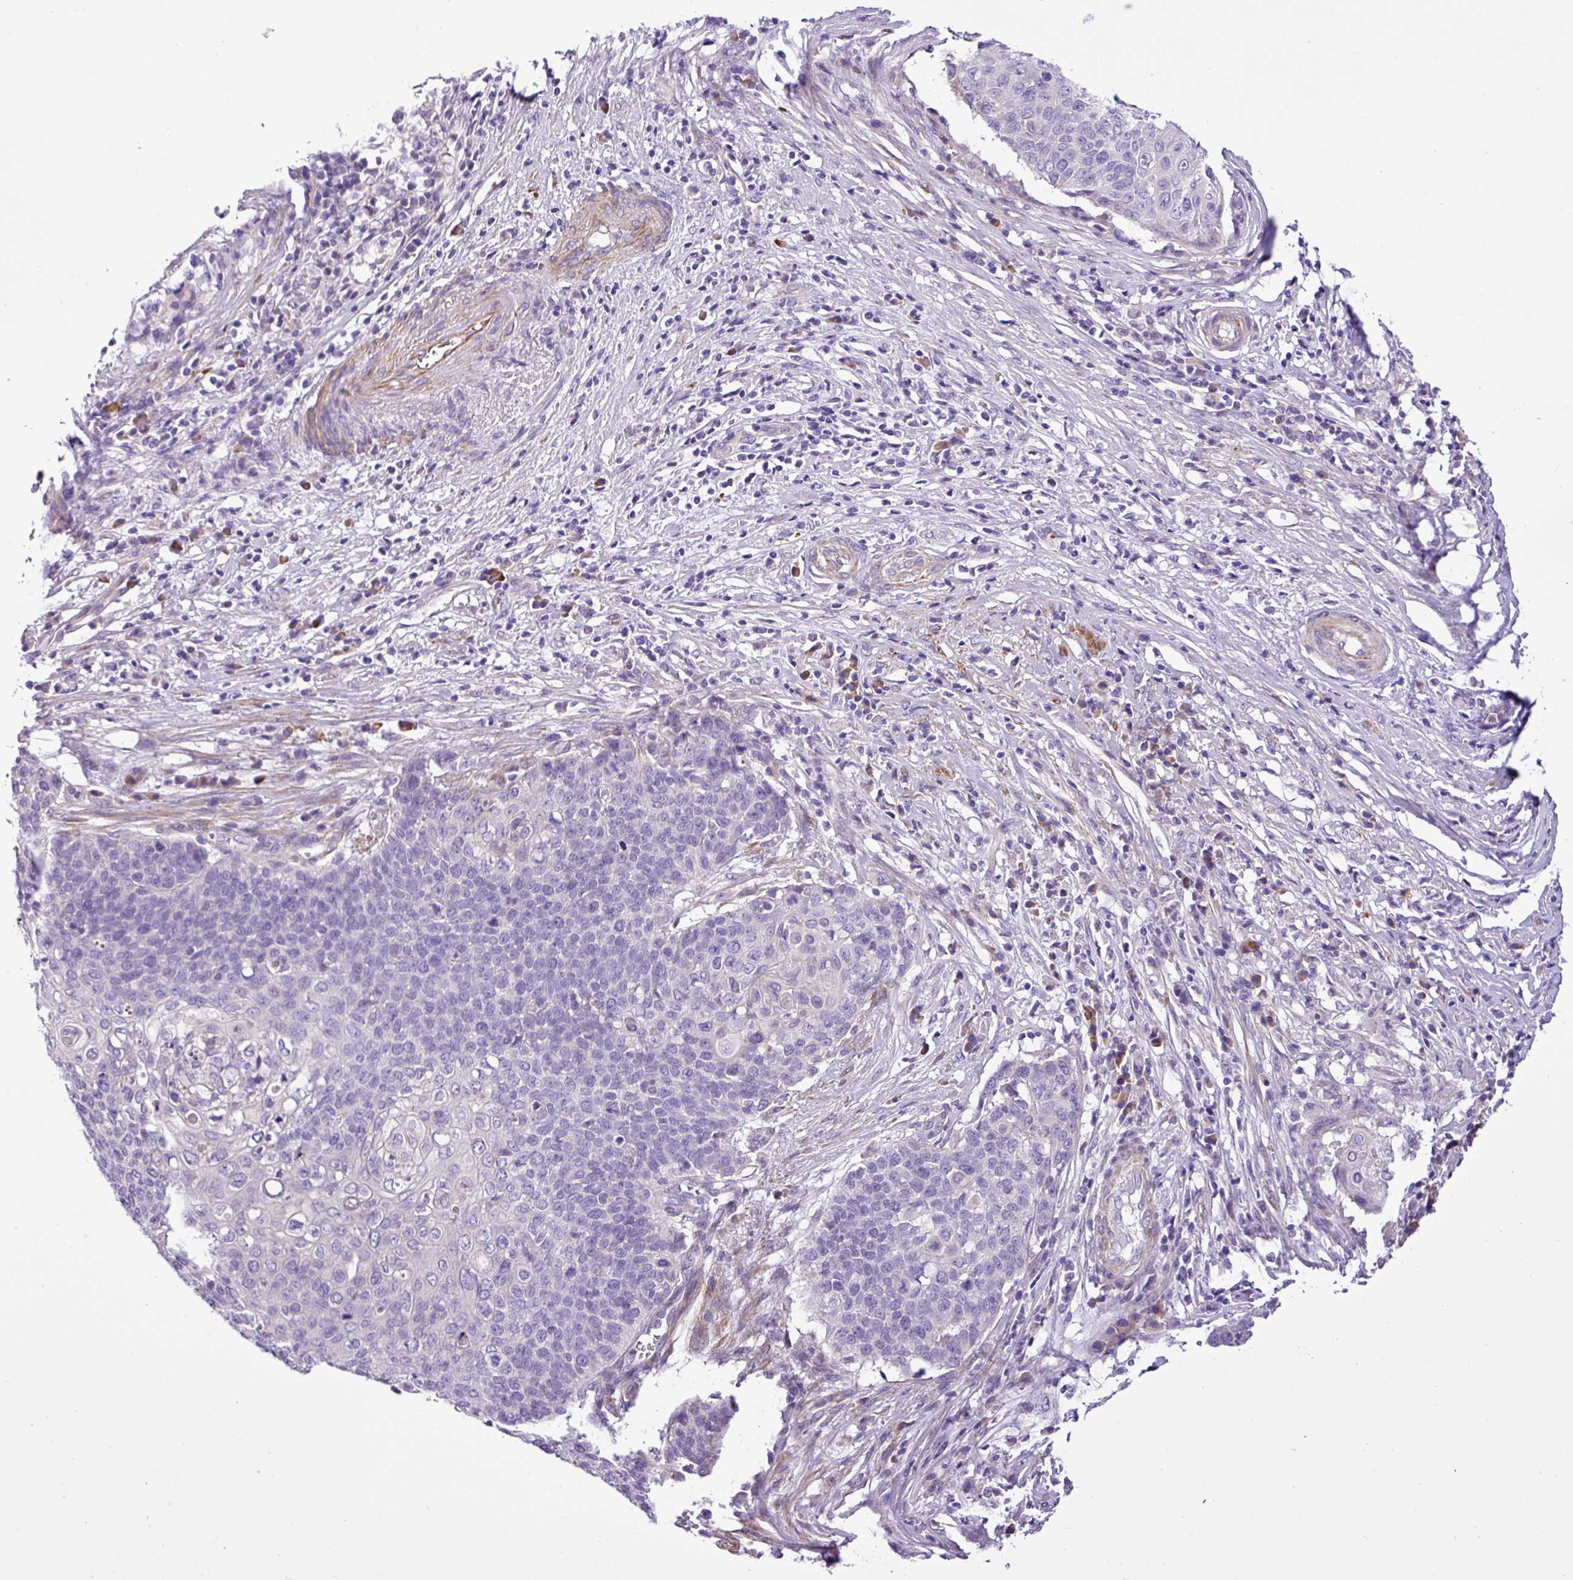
{"staining": {"intensity": "negative", "quantity": "none", "location": "none"}, "tissue": "cervical cancer", "cell_type": "Tumor cells", "image_type": "cancer", "snomed": [{"axis": "morphology", "description": "Squamous cell carcinoma, NOS"}, {"axis": "topography", "description": "Cervix"}], "caption": "This image is of cervical squamous cell carcinoma stained with IHC to label a protein in brown with the nuclei are counter-stained blue. There is no expression in tumor cells.", "gene": "C11orf91", "patient": {"sex": "female", "age": 39}}